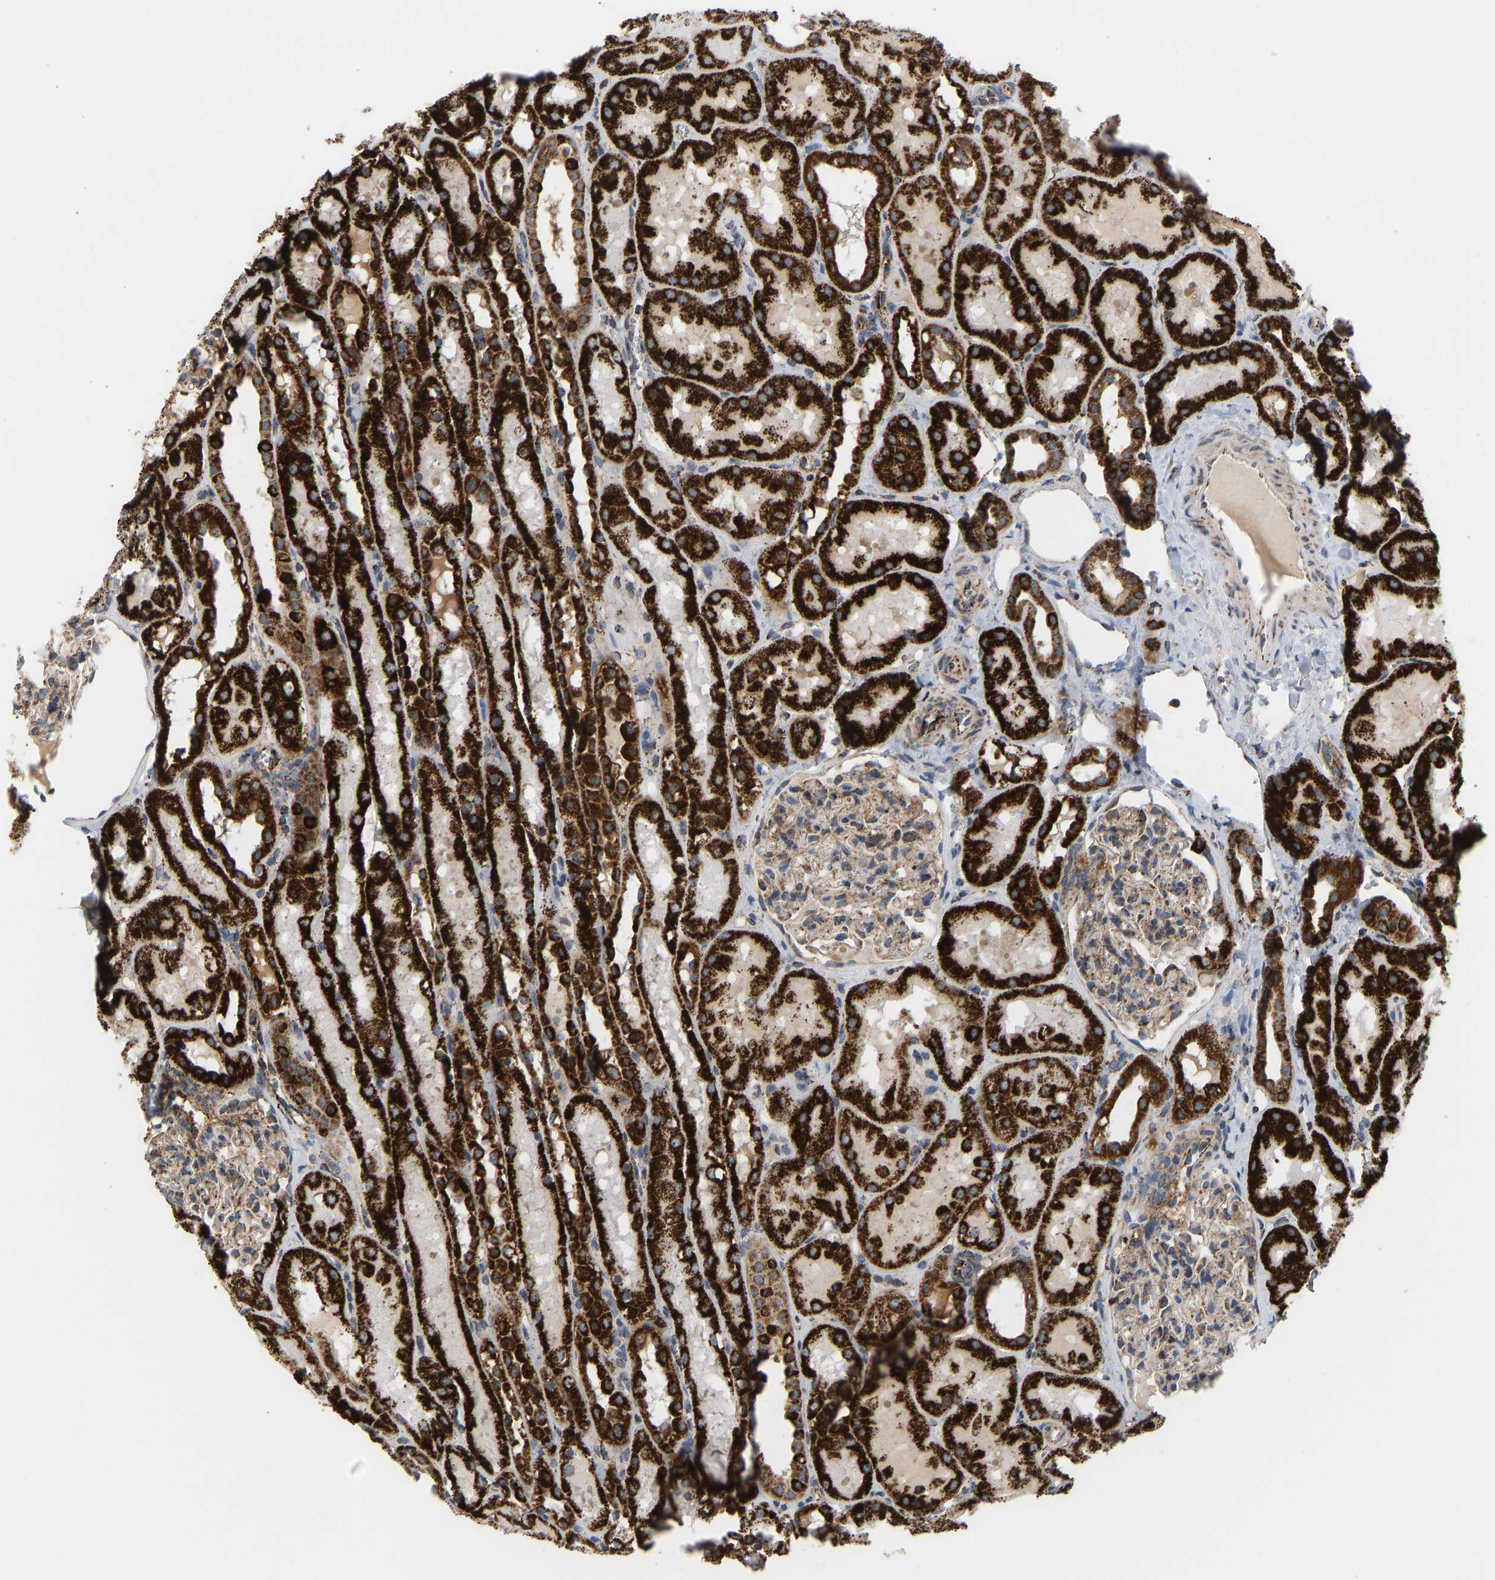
{"staining": {"intensity": "moderate", "quantity": ">75%", "location": "cytoplasmic/membranous"}, "tissue": "kidney", "cell_type": "Cells in glomeruli", "image_type": "normal", "snomed": [{"axis": "morphology", "description": "Normal tissue, NOS"}, {"axis": "topography", "description": "Kidney"}, {"axis": "topography", "description": "Urinary bladder"}], "caption": "Immunohistochemical staining of benign kidney exhibits moderate cytoplasmic/membranous protein staining in approximately >75% of cells in glomeruli. (Brightfield microscopy of DAB IHC at high magnification).", "gene": "GPSM2", "patient": {"sex": "male", "age": 16}}